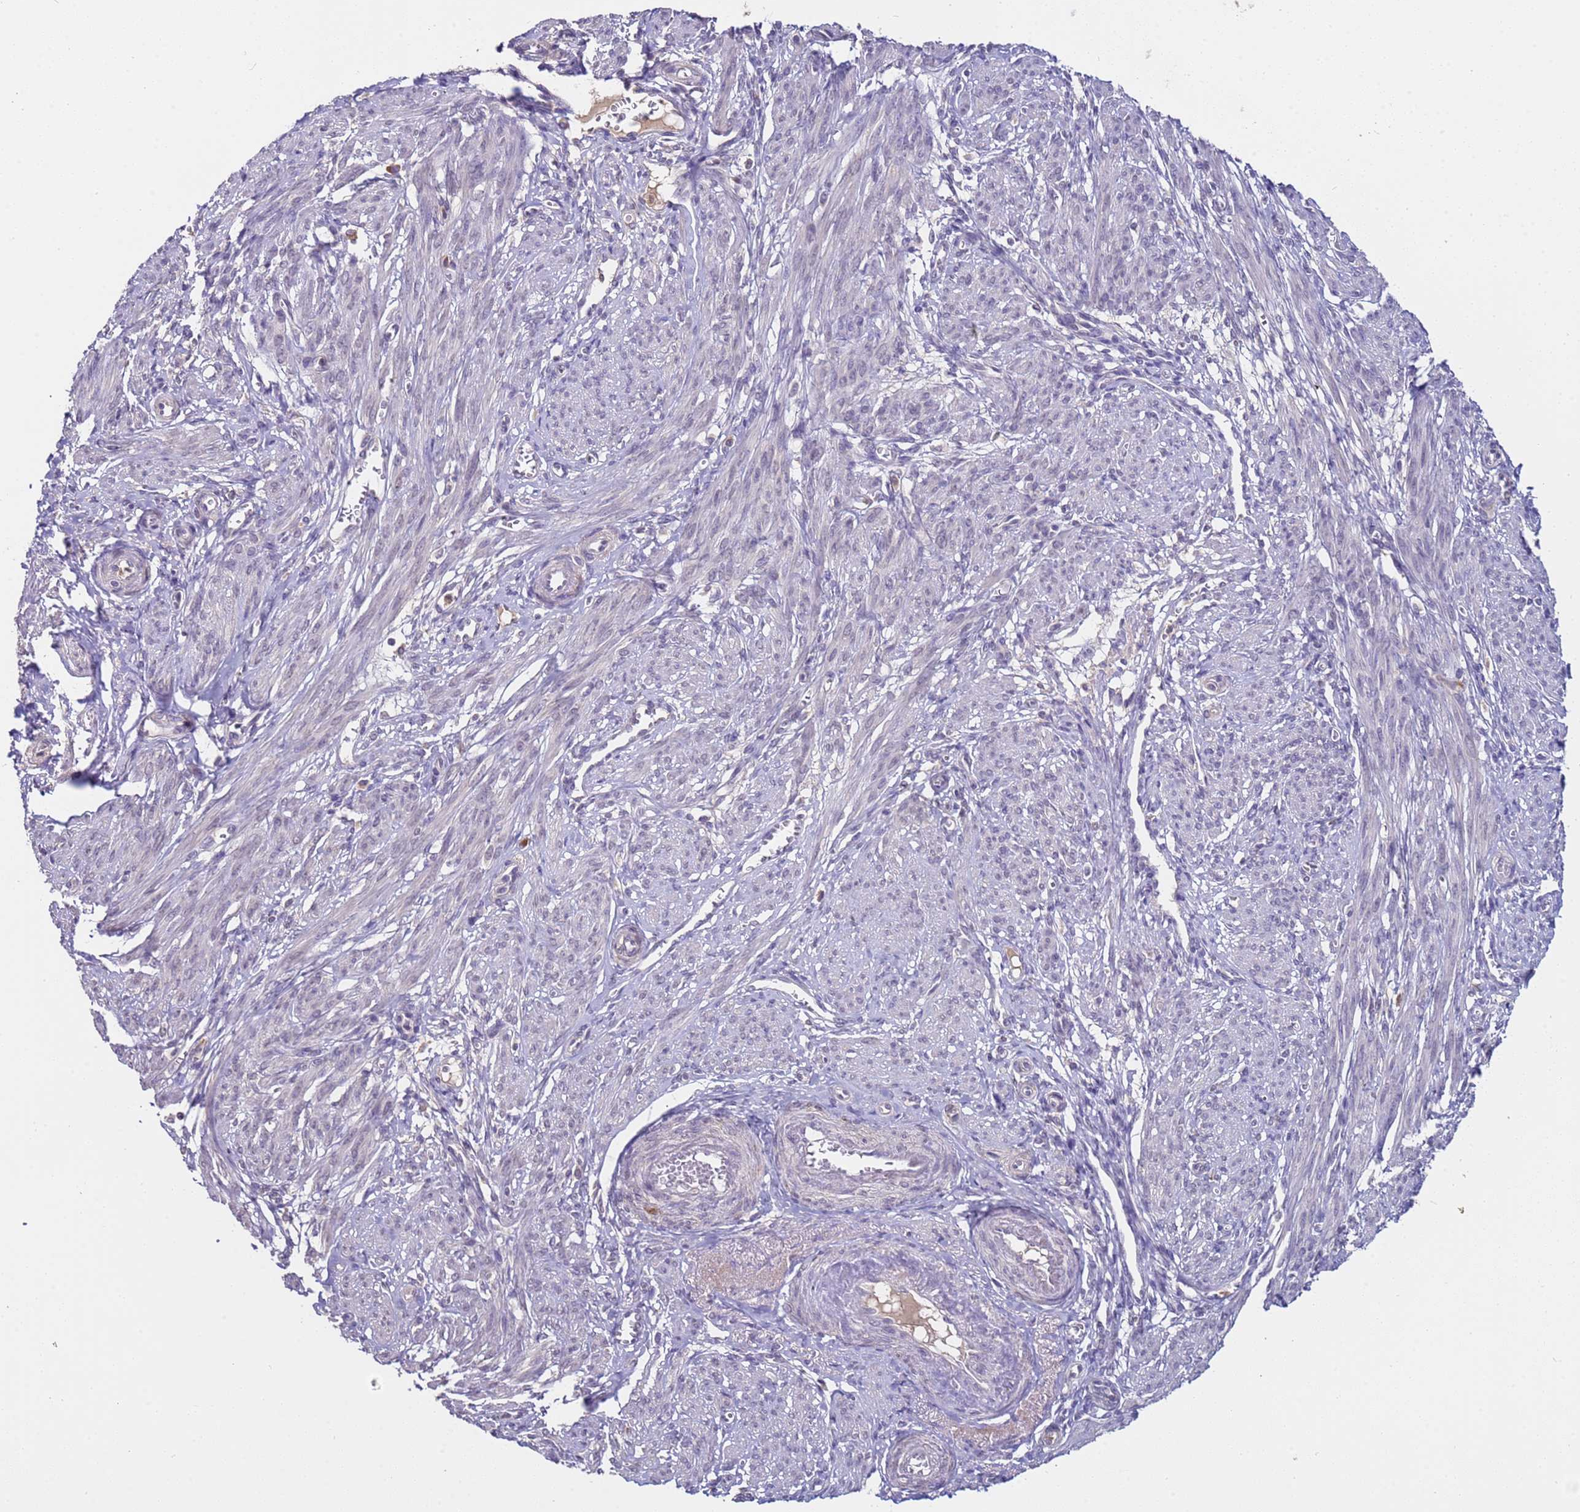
{"staining": {"intensity": "weak", "quantity": "<25%", "location": "nuclear"}, "tissue": "smooth muscle", "cell_type": "Smooth muscle cells", "image_type": "normal", "snomed": [{"axis": "morphology", "description": "Normal tissue, NOS"}, {"axis": "topography", "description": "Smooth muscle"}], "caption": "IHC of unremarkable smooth muscle reveals no staining in smooth muscle cells.", "gene": "ZNF248", "patient": {"sex": "female", "age": 39}}